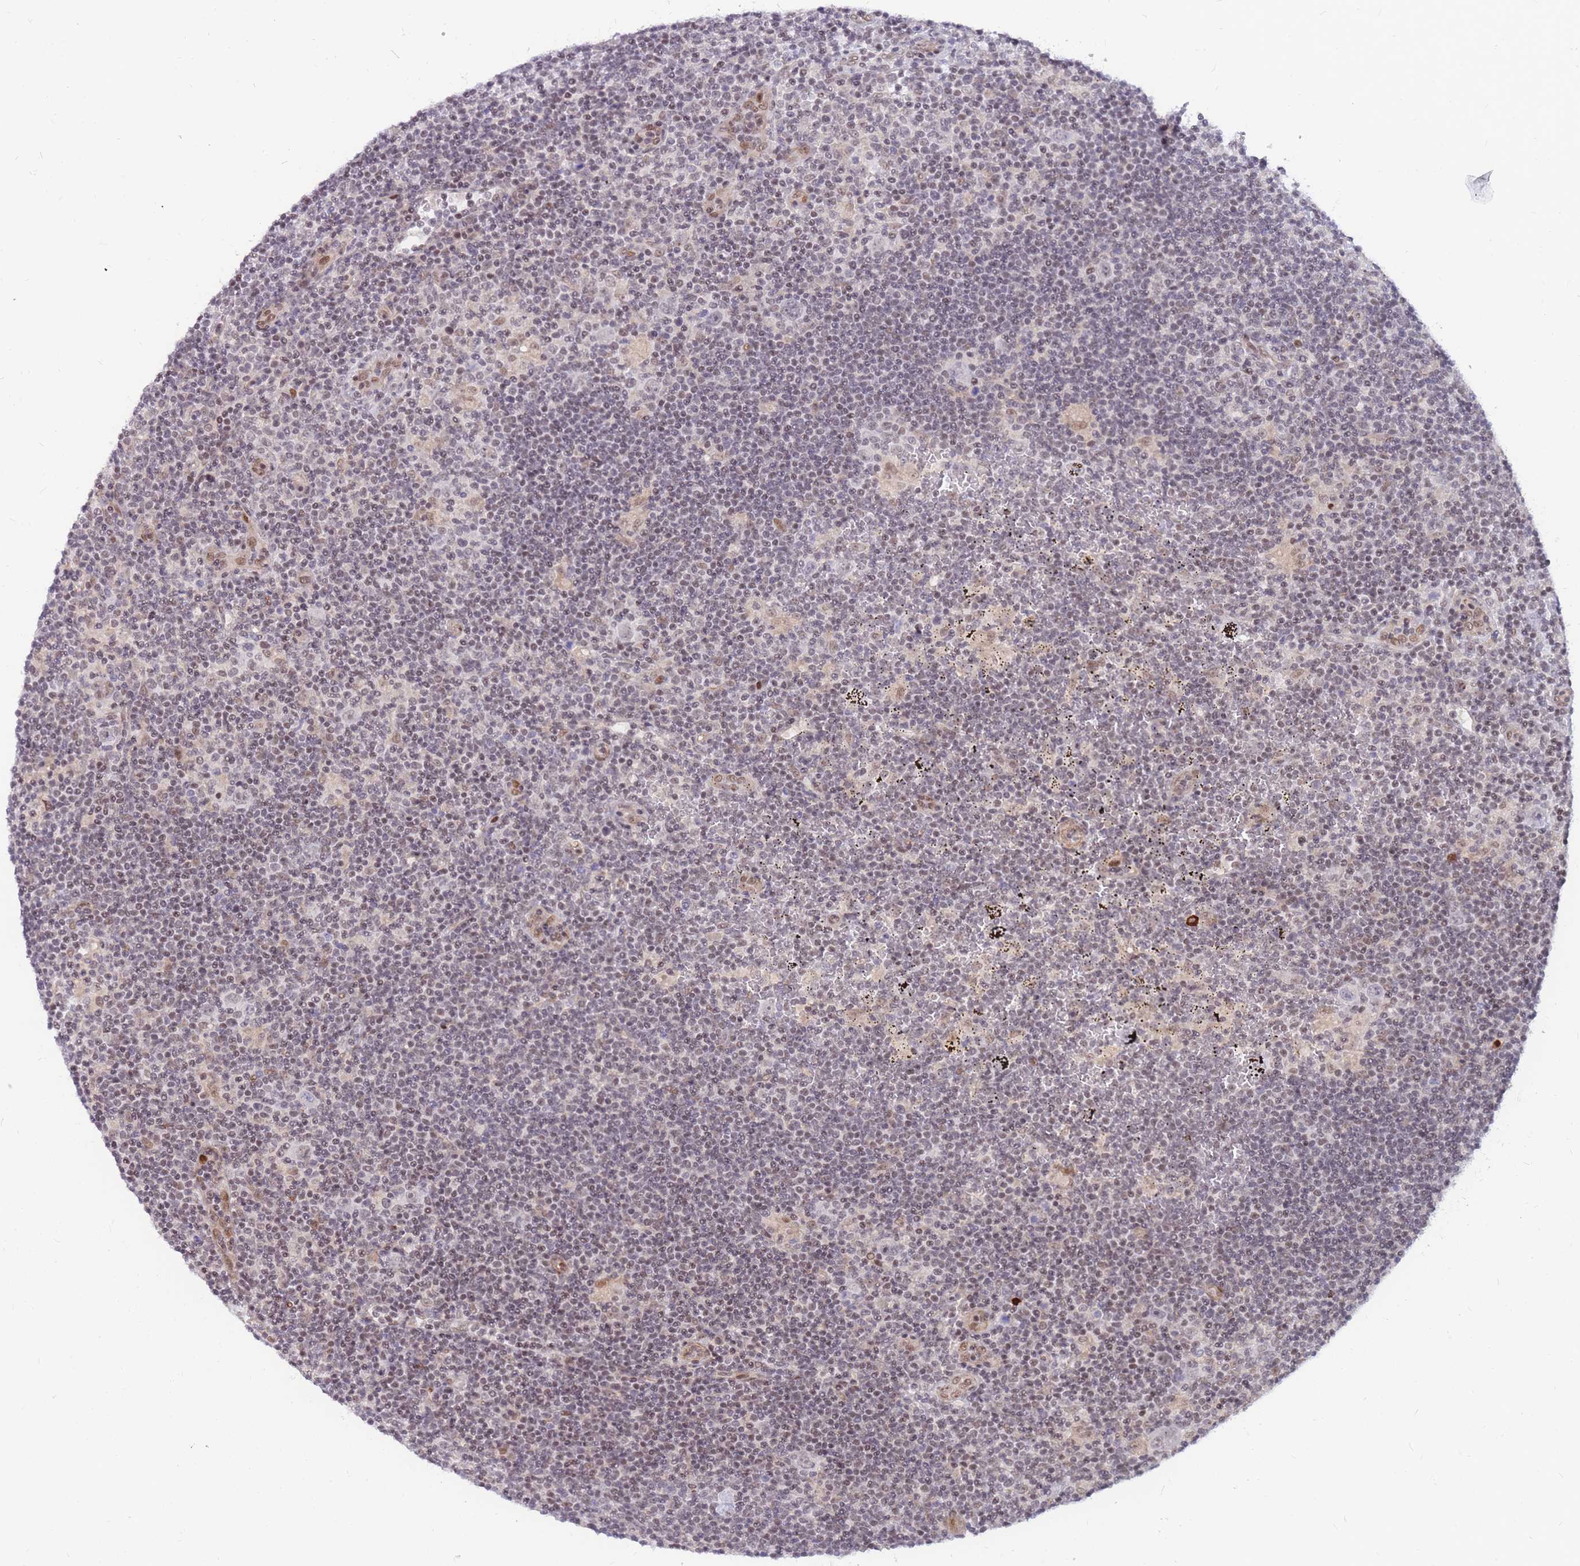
{"staining": {"intensity": "weak", "quantity": "<25%", "location": "nuclear"}, "tissue": "lymphoma", "cell_type": "Tumor cells", "image_type": "cancer", "snomed": [{"axis": "morphology", "description": "Hodgkin's disease, NOS"}, {"axis": "topography", "description": "Lymph node"}], "caption": "Histopathology image shows no protein staining in tumor cells of lymphoma tissue.", "gene": "ERICH6B", "patient": {"sex": "female", "age": 57}}